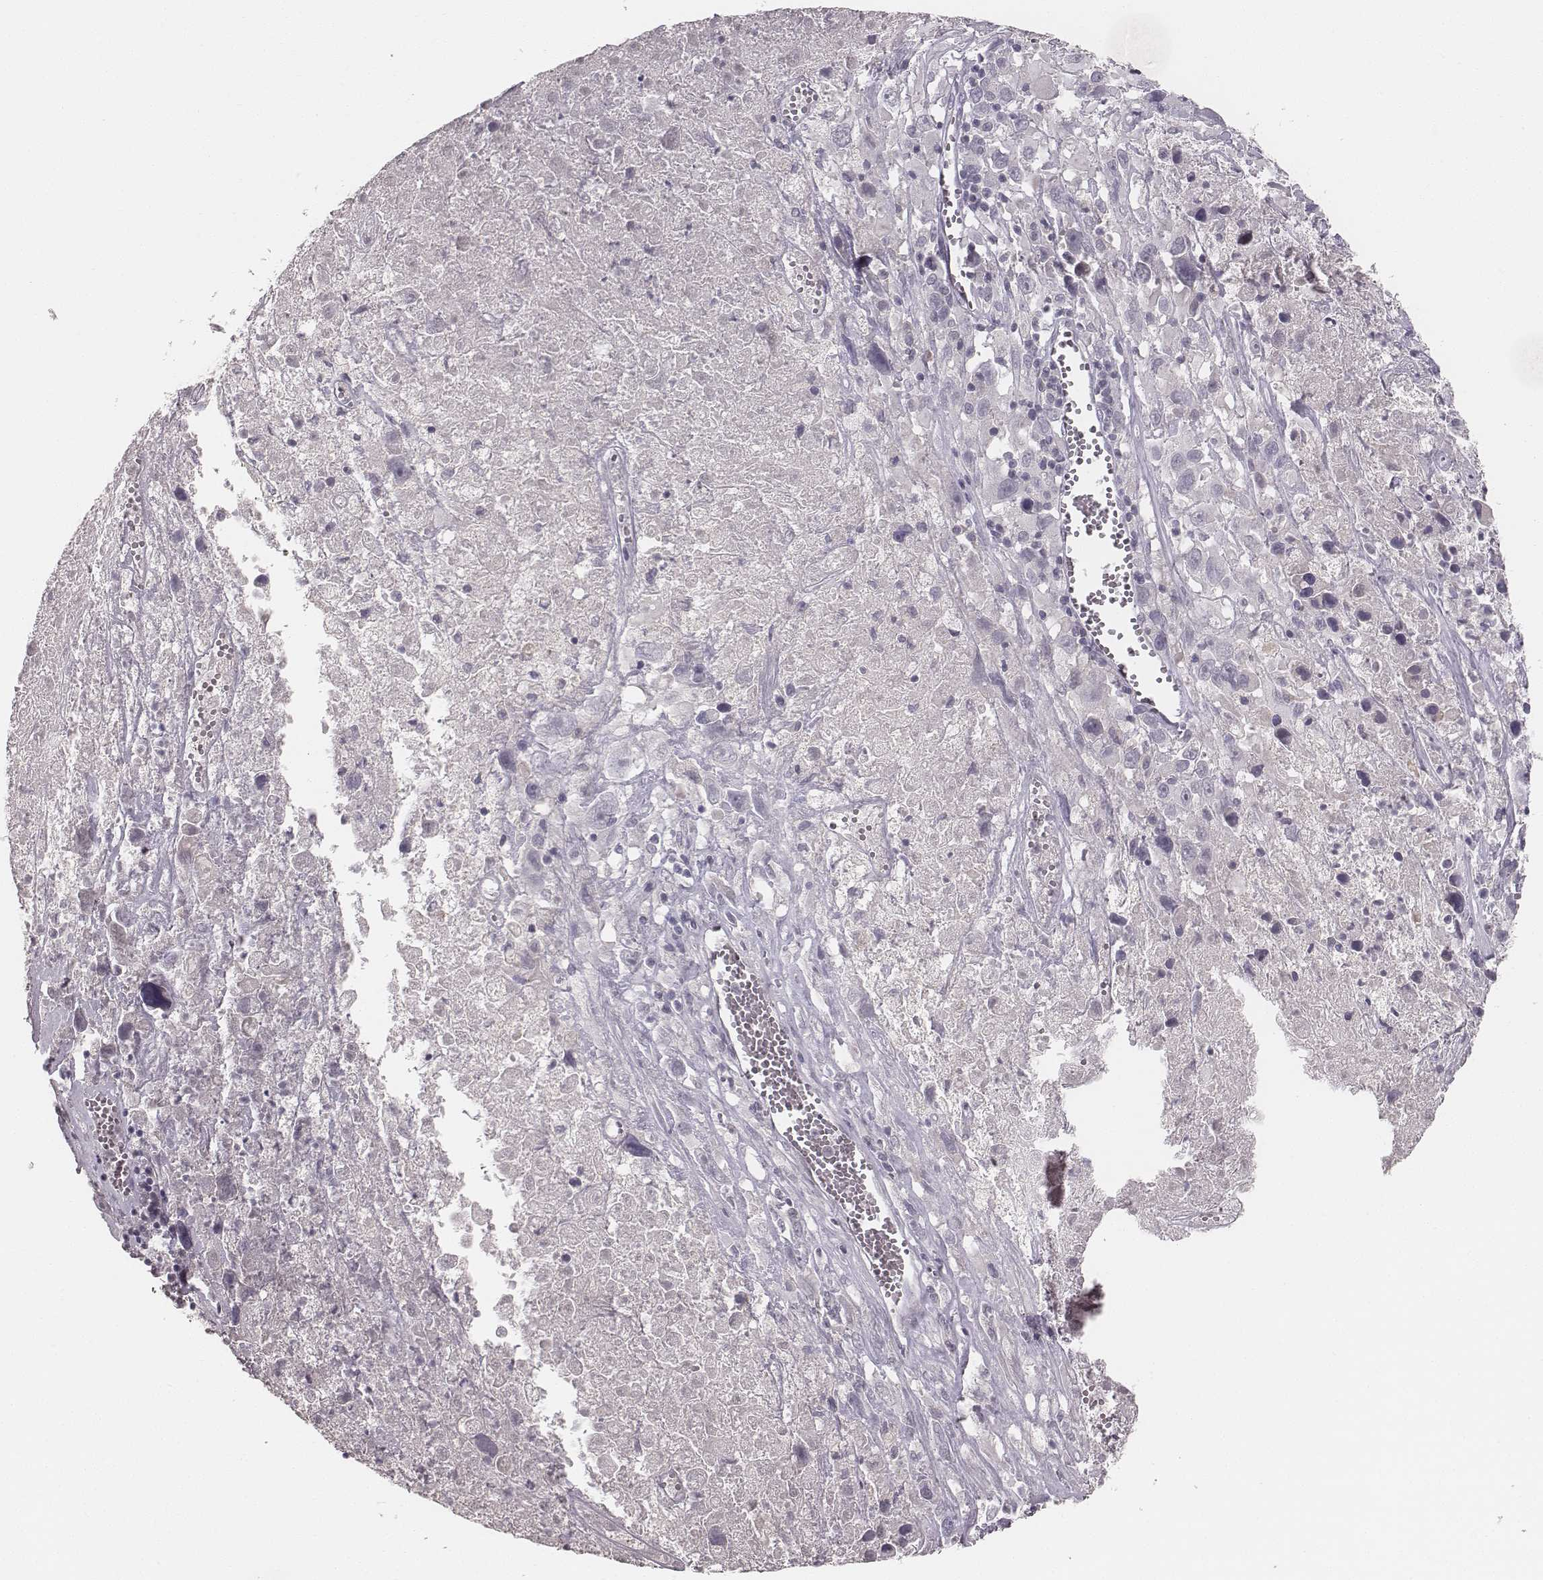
{"staining": {"intensity": "negative", "quantity": "none", "location": "none"}, "tissue": "melanoma", "cell_type": "Tumor cells", "image_type": "cancer", "snomed": [{"axis": "morphology", "description": "Malignant melanoma, Metastatic site"}, {"axis": "topography", "description": "Lymph node"}], "caption": "Malignant melanoma (metastatic site) was stained to show a protein in brown. There is no significant positivity in tumor cells.", "gene": "LY6K", "patient": {"sex": "male", "age": 50}}